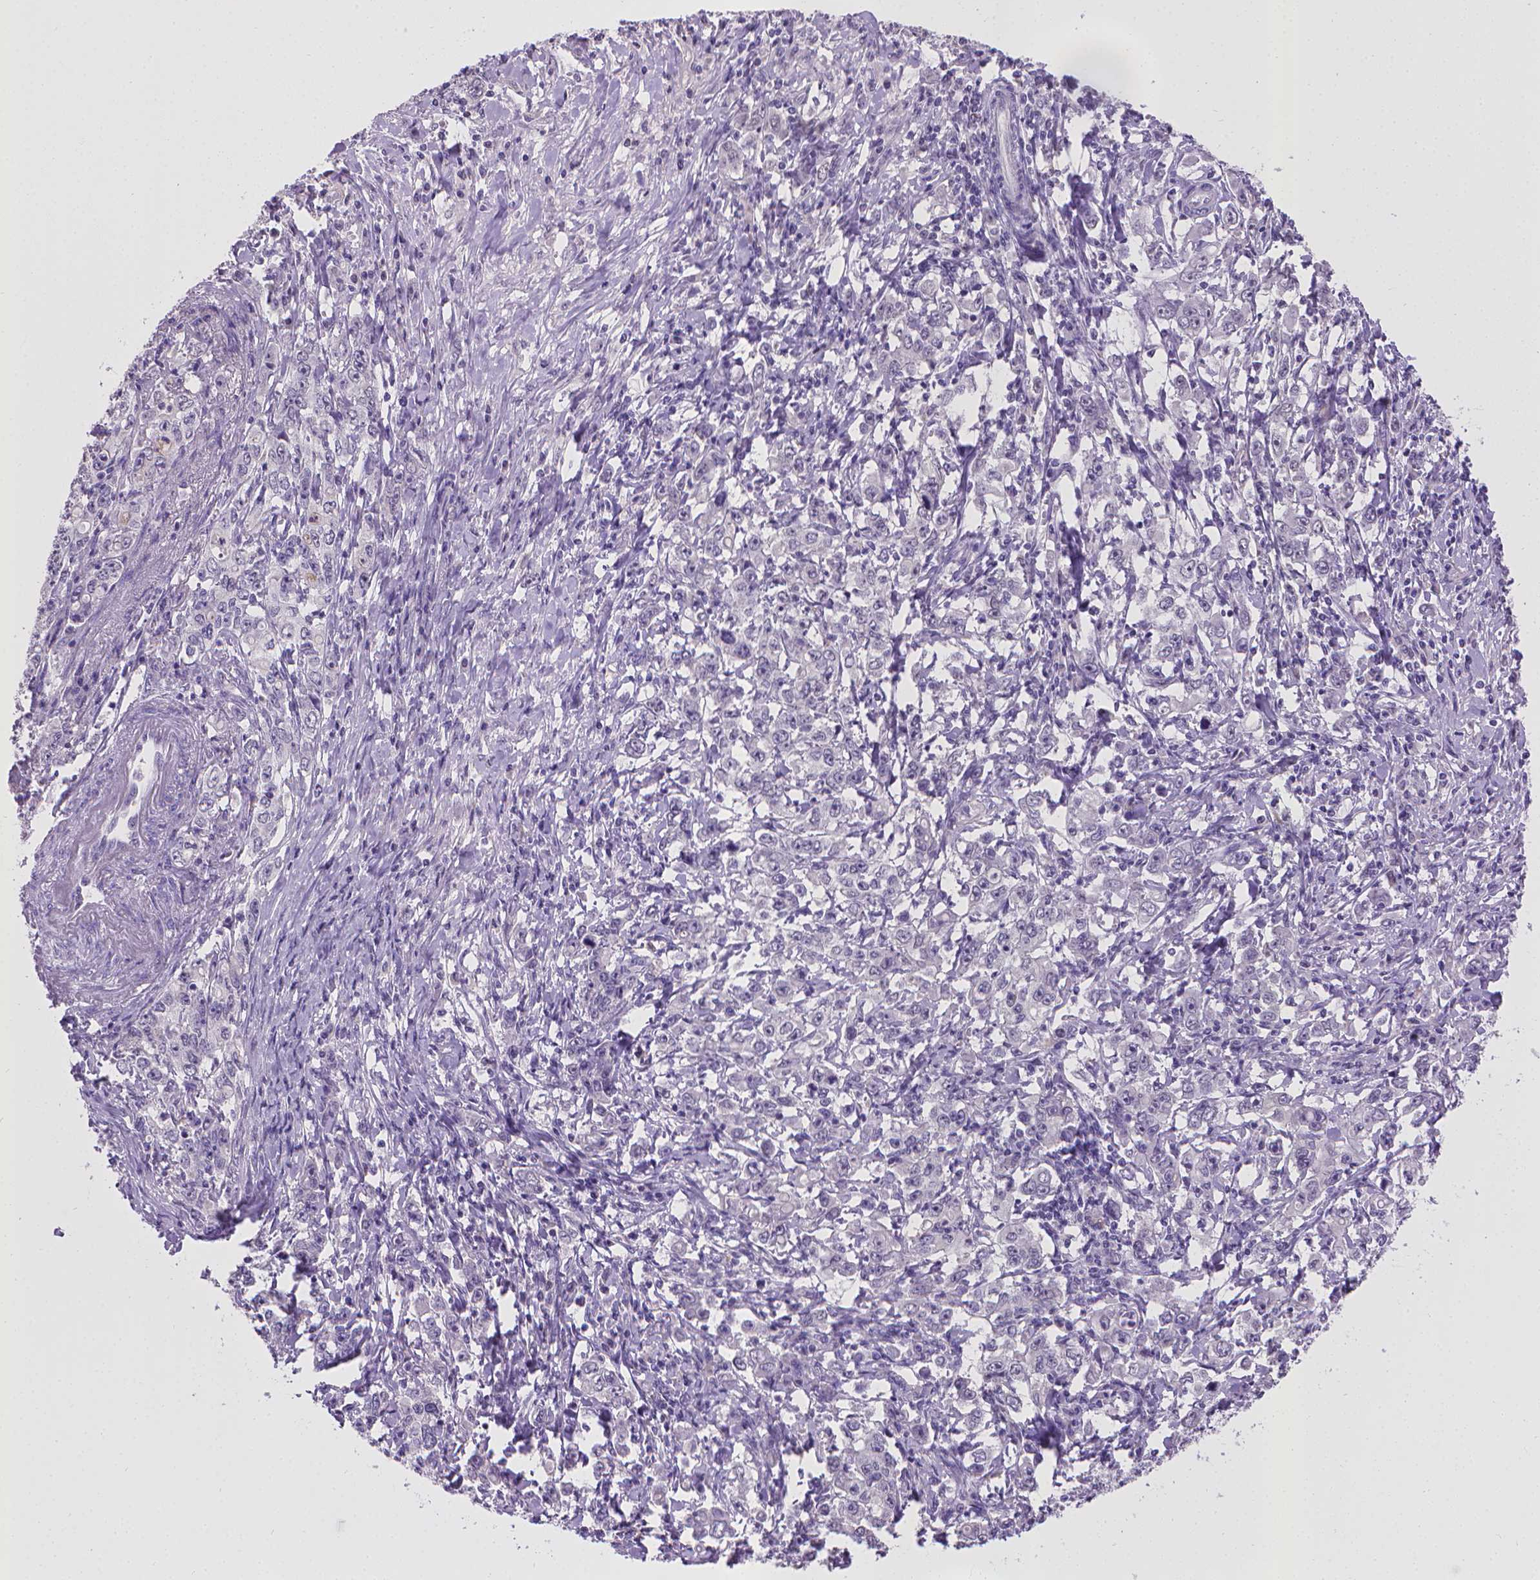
{"staining": {"intensity": "negative", "quantity": "none", "location": "none"}, "tissue": "stomach cancer", "cell_type": "Tumor cells", "image_type": "cancer", "snomed": [{"axis": "morphology", "description": "Adenocarcinoma, NOS"}, {"axis": "topography", "description": "Stomach, lower"}], "caption": "This image is of stomach cancer stained with immunohistochemistry to label a protein in brown with the nuclei are counter-stained blue. There is no positivity in tumor cells.", "gene": "KMO", "patient": {"sex": "female", "age": 72}}